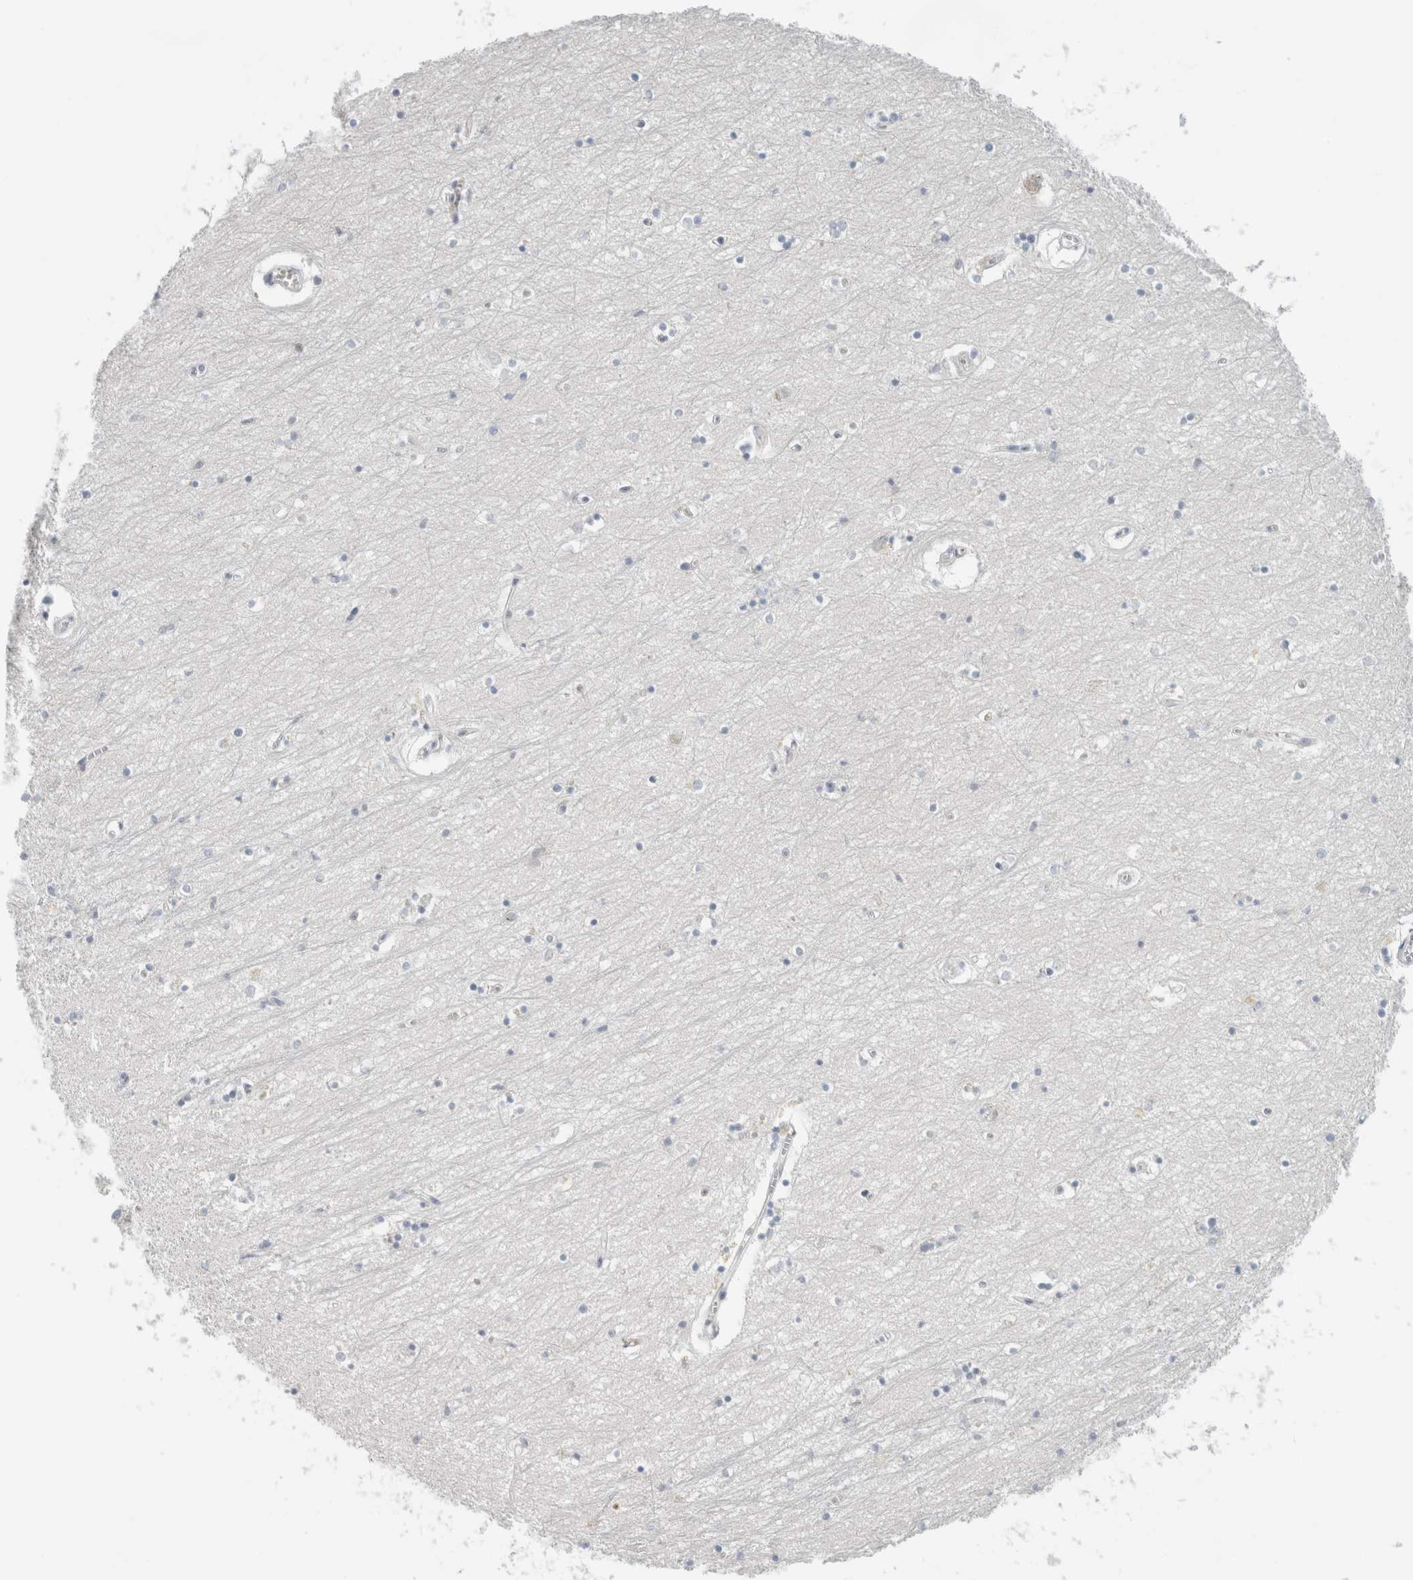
{"staining": {"intensity": "negative", "quantity": "none", "location": "none"}, "tissue": "hippocampus", "cell_type": "Glial cells", "image_type": "normal", "snomed": [{"axis": "morphology", "description": "Normal tissue, NOS"}, {"axis": "topography", "description": "Hippocampus"}], "caption": "The image exhibits no significant expression in glial cells of hippocampus. (DAB (3,3'-diaminobenzidine) immunohistochemistry, high magnification).", "gene": "FMR1NB", "patient": {"sex": "male", "age": 70}}